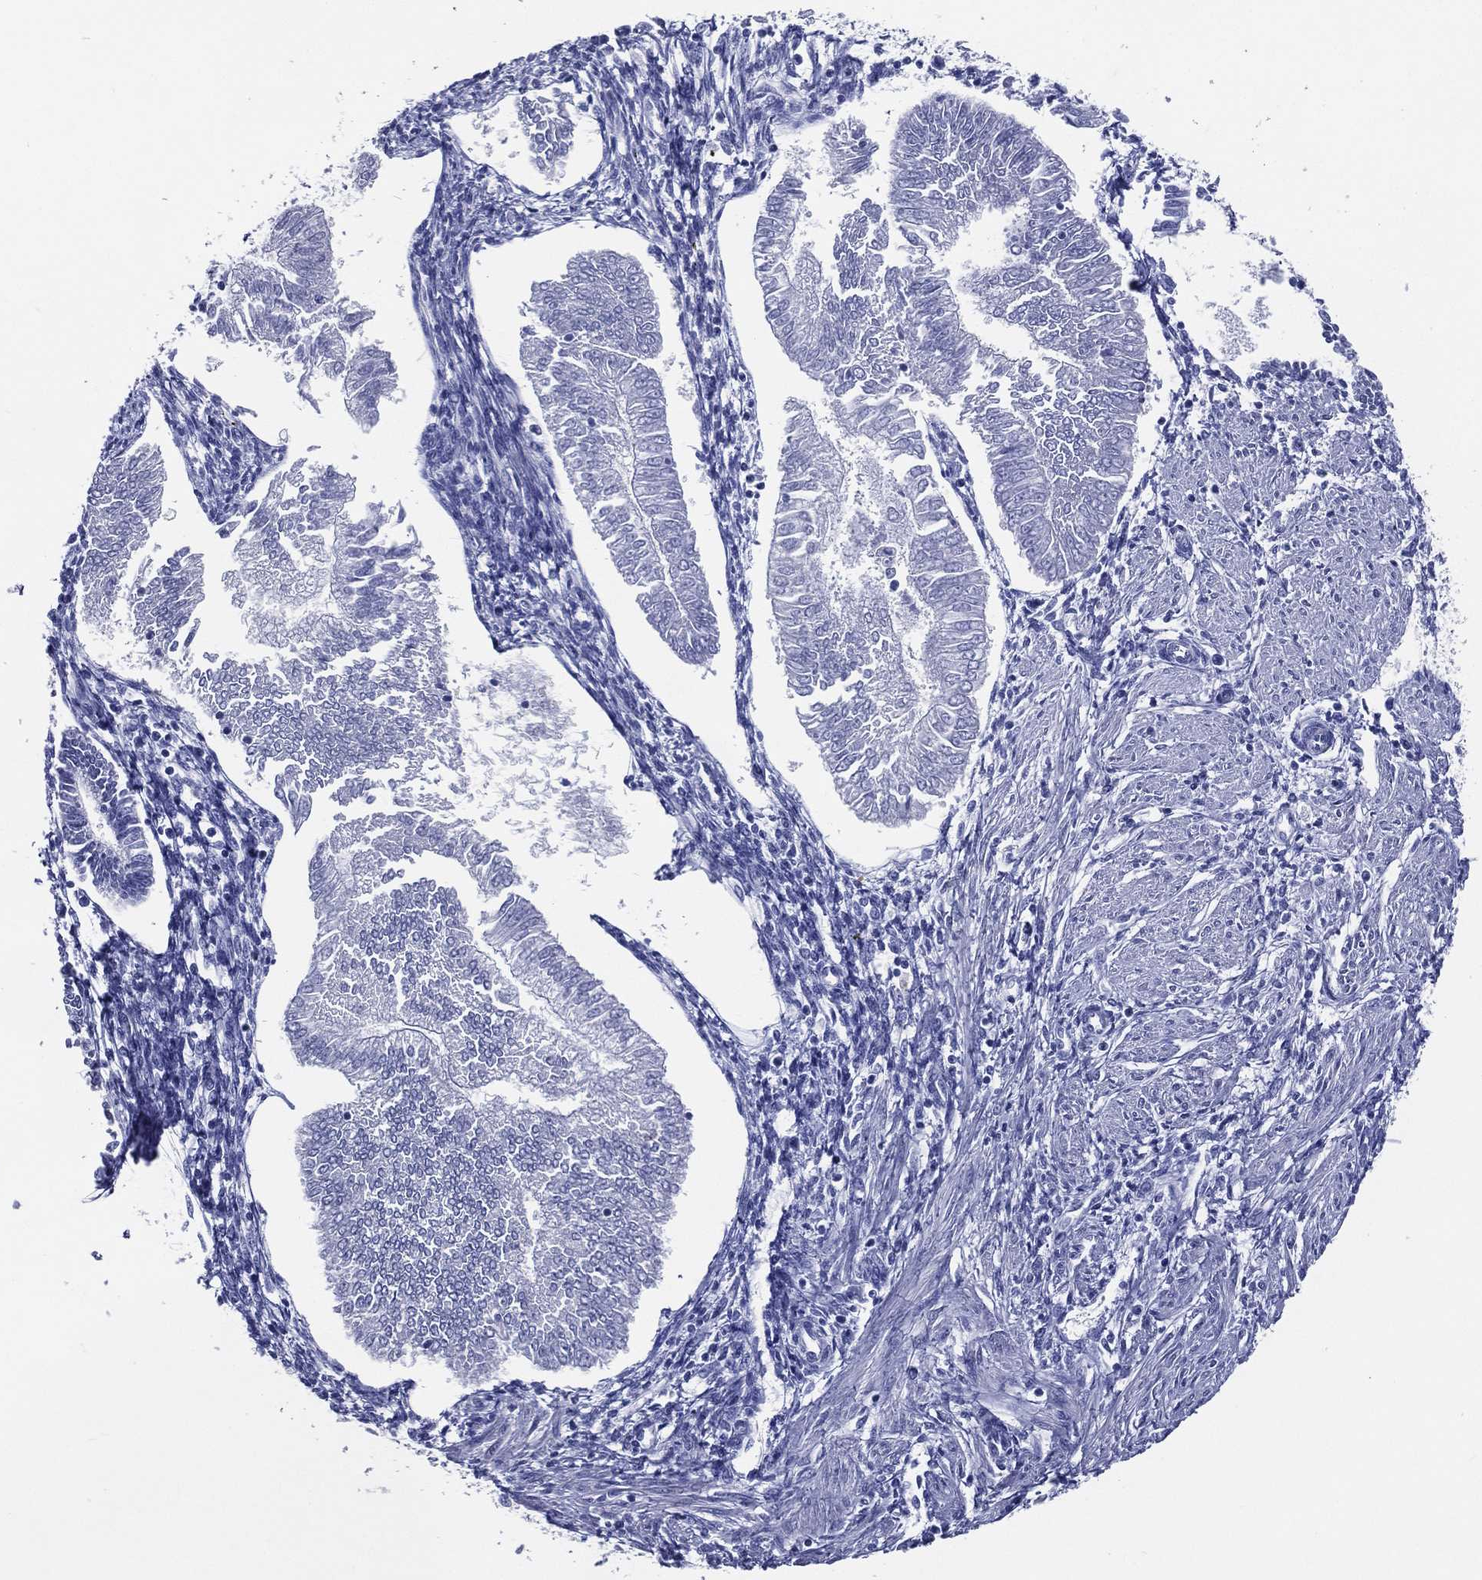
{"staining": {"intensity": "negative", "quantity": "none", "location": "none"}, "tissue": "endometrial cancer", "cell_type": "Tumor cells", "image_type": "cancer", "snomed": [{"axis": "morphology", "description": "Adenocarcinoma, NOS"}, {"axis": "topography", "description": "Endometrium"}], "caption": "Immunohistochemical staining of human adenocarcinoma (endometrial) displays no significant expression in tumor cells.", "gene": "ACE2", "patient": {"sex": "female", "age": 53}}